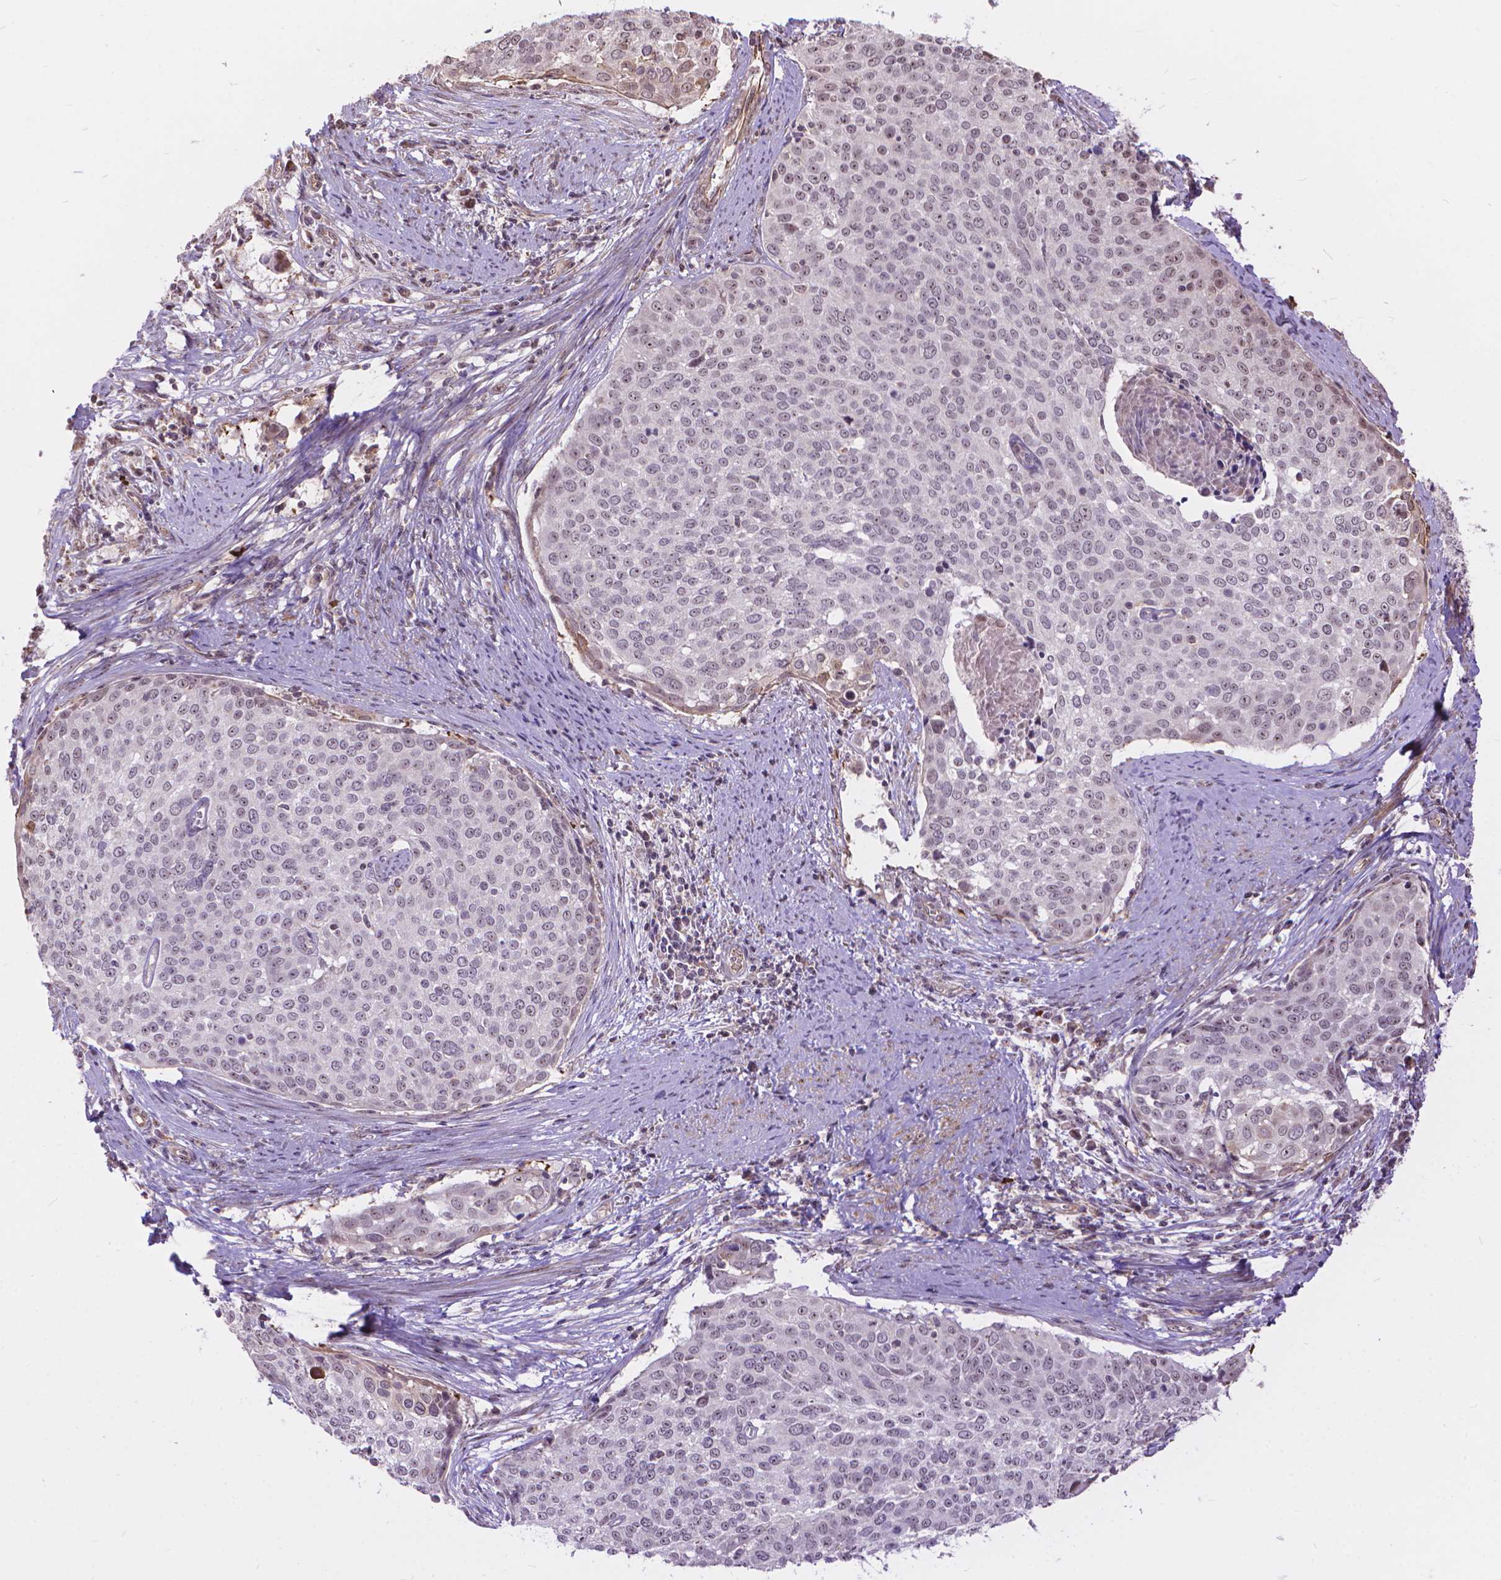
{"staining": {"intensity": "weak", "quantity": "<25%", "location": "nuclear"}, "tissue": "cervical cancer", "cell_type": "Tumor cells", "image_type": "cancer", "snomed": [{"axis": "morphology", "description": "Squamous cell carcinoma, NOS"}, {"axis": "topography", "description": "Cervix"}], "caption": "Squamous cell carcinoma (cervical) was stained to show a protein in brown. There is no significant expression in tumor cells.", "gene": "TMEM135", "patient": {"sex": "female", "age": 39}}